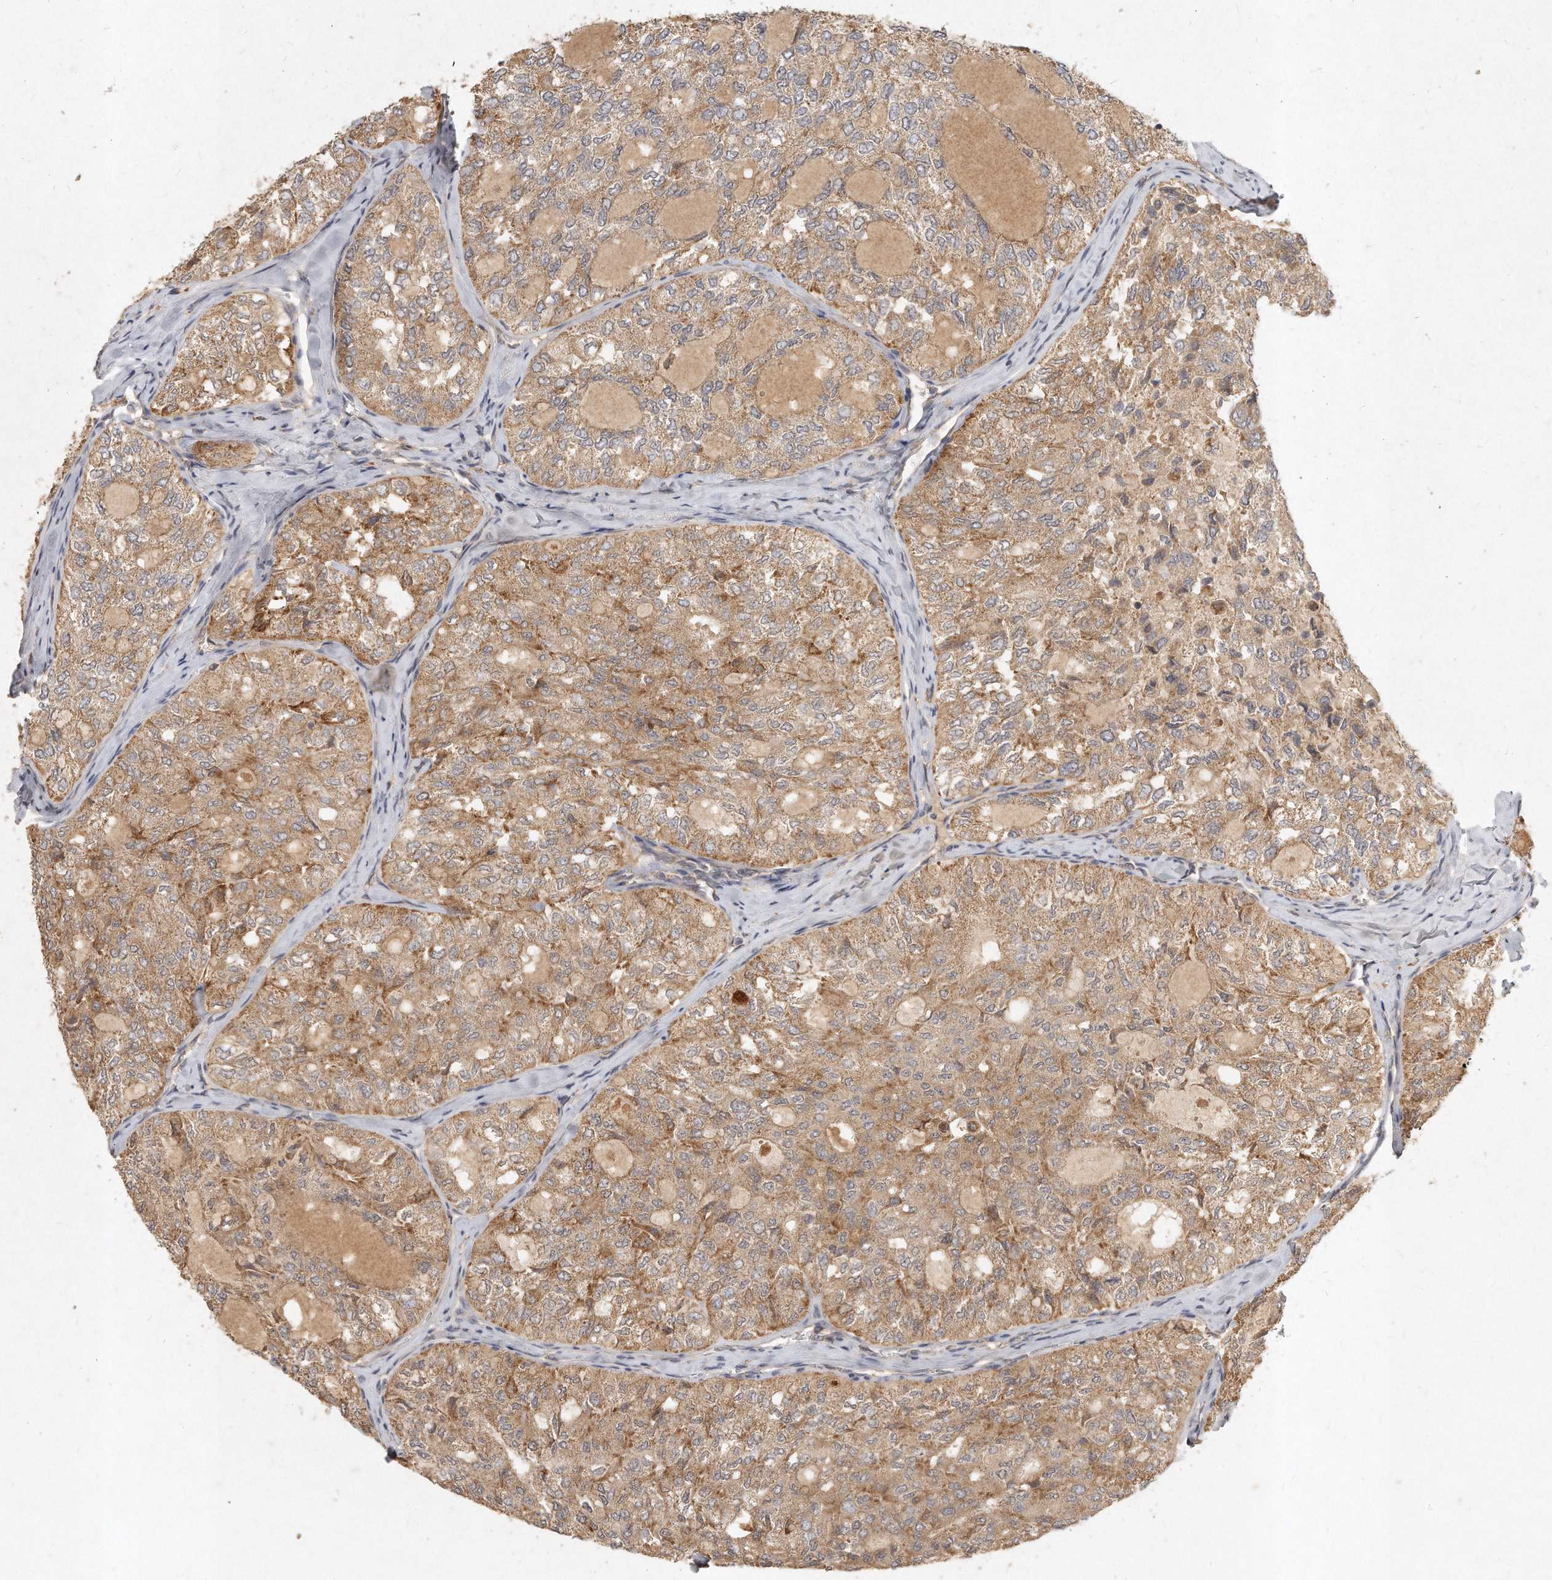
{"staining": {"intensity": "moderate", "quantity": ">75%", "location": "cytoplasmic/membranous"}, "tissue": "thyroid cancer", "cell_type": "Tumor cells", "image_type": "cancer", "snomed": [{"axis": "morphology", "description": "Follicular adenoma carcinoma, NOS"}, {"axis": "topography", "description": "Thyroid gland"}], "caption": "Thyroid follicular adenoma carcinoma was stained to show a protein in brown. There is medium levels of moderate cytoplasmic/membranous staining in approximately >75% of tumor cells.", "gene": "LGALS8", "patient": {"sex": "male", "age": 75}}